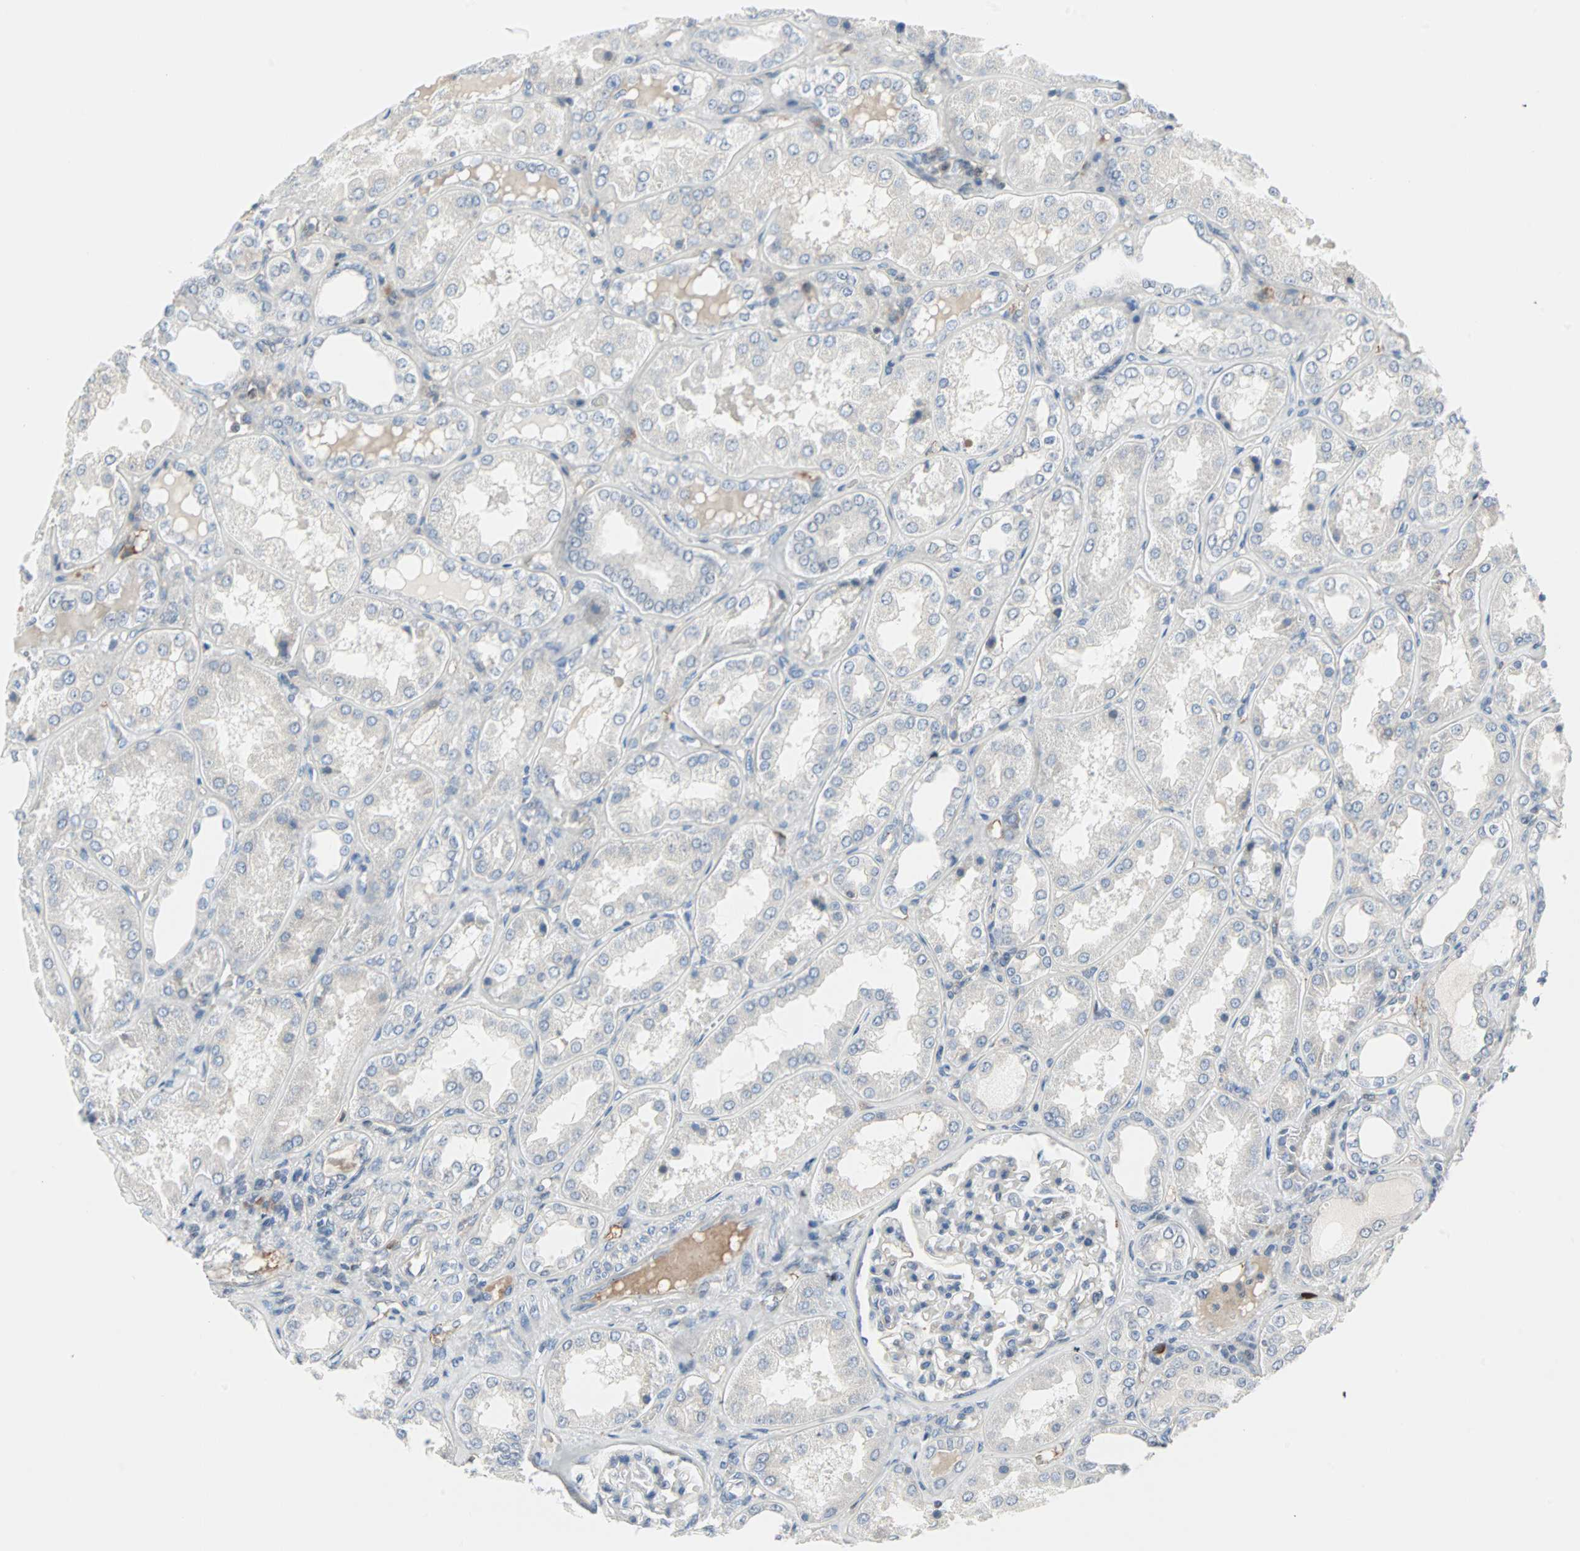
{"staining": {"intensity": "negative", "quantity": "none", "location": "none"}, "tissue": "kidney", "cell_type": "Cells in glomeruli", "image_type": "normal", "snomed": [{"axis": "morphology", "description": "Normal tissue, NOS"}, {"axis": "topography", "description": "Kidney"}], "caption": "IHC image of unremarkable kidney: human kidney stained with DAB (3,3'-diaminobenzidine) displays no significant protein positivity in cells in glomeruli.", "gene": "CASP3", "patient": {"sex": "female", "age": 56}}